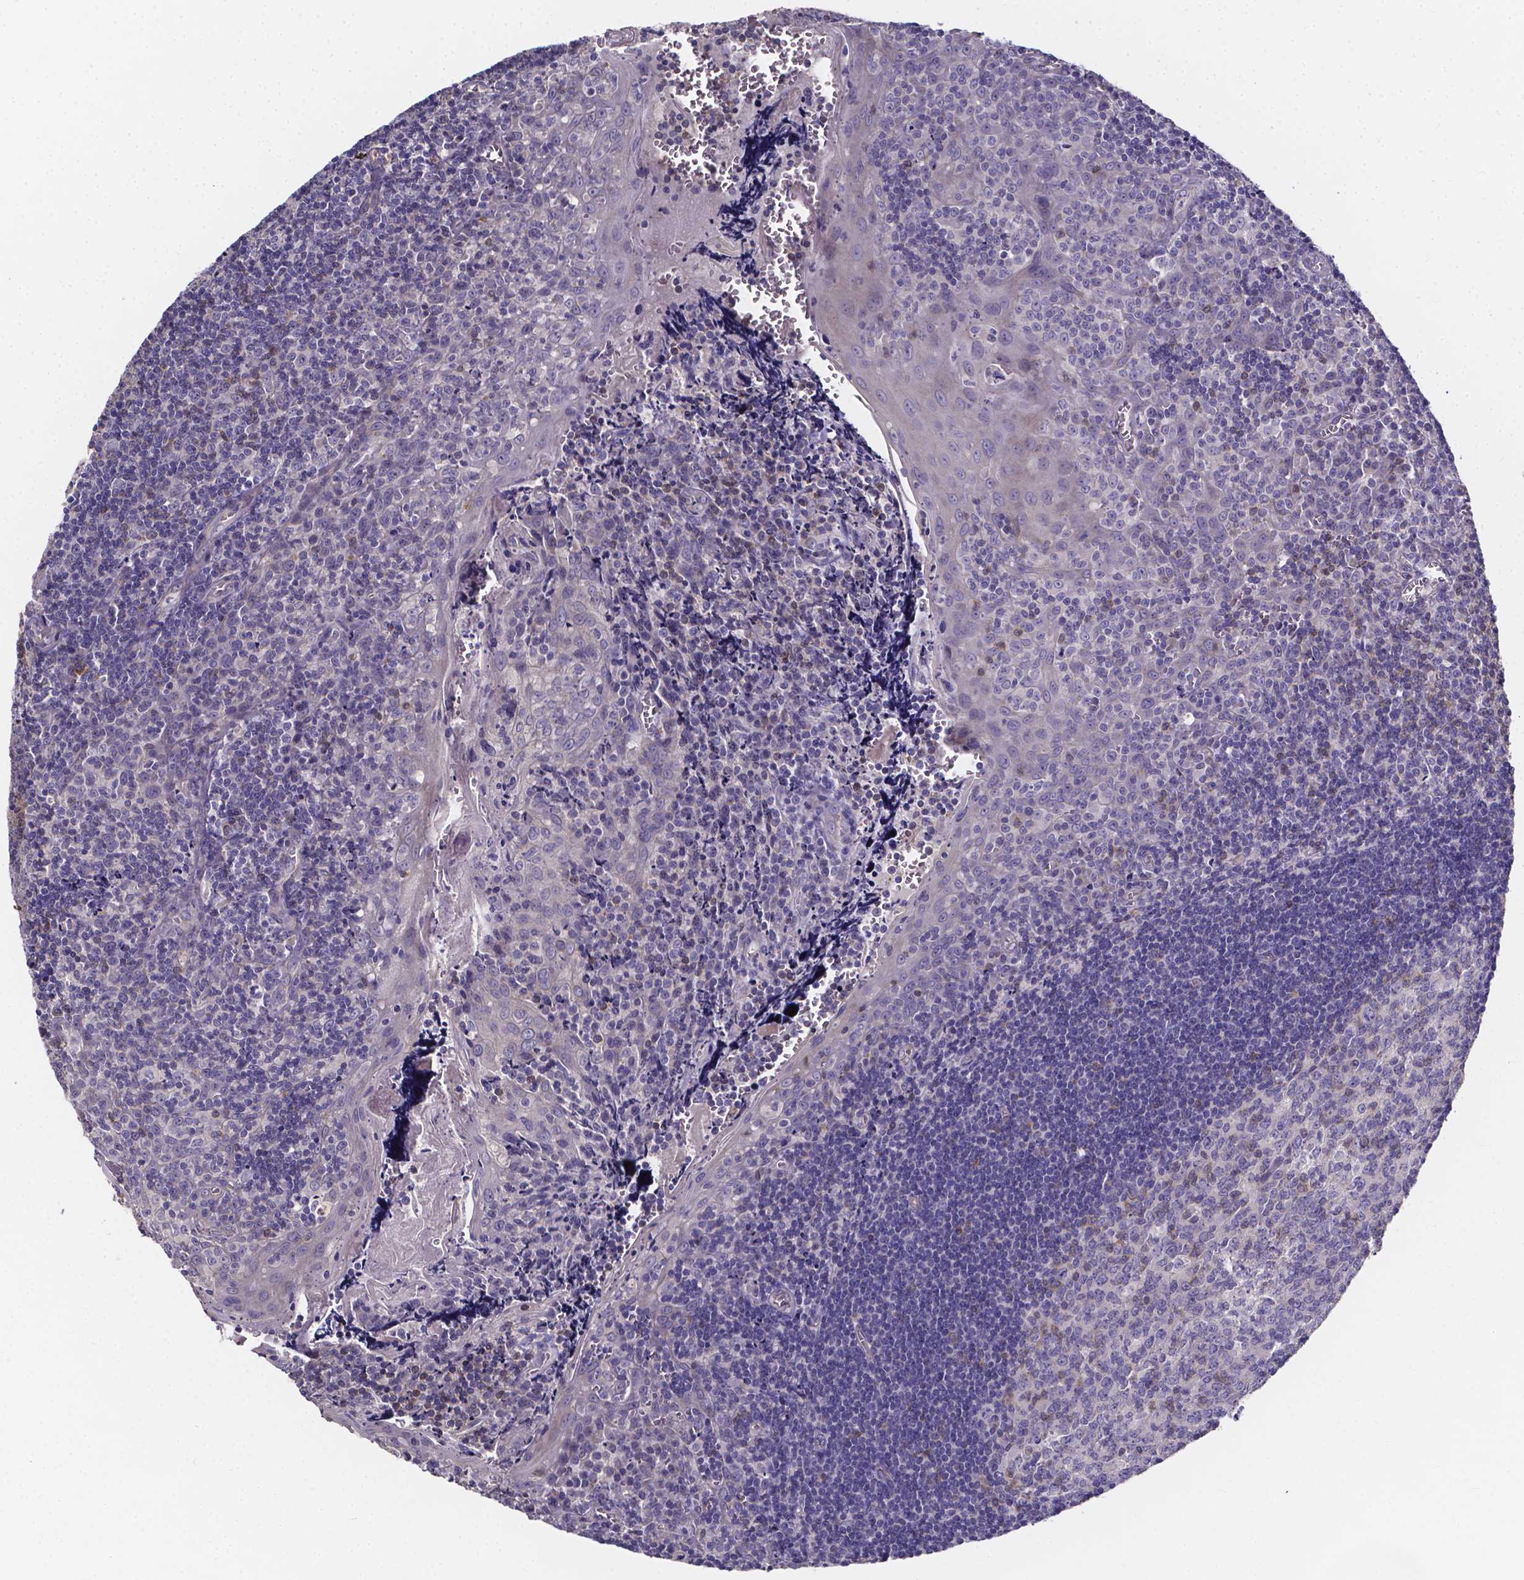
{"staining": {"intensity": "weak", "quantity": "<25%", "location": "cytoplasmic/membranous"}, "tissue": "tonsil", "cell_type": "Germinal center cells", "image_type": "normal", "snomed": [{"axis": "morphology", "description": "Normal tissue, NOS"}, {"axis": "morphology", "description": "Inflammation, NOS"}, {"axis": "topography", "description": "Tonsil"}], "caption": "A histopathology image of tonsil stained for a protein displays no brown staining in germinal center cells. (Immunohistochemistry, brightfield microscopy, high magnification).", "gene": "THEMIS", "patient": {"sex": "female", "age": 31}}